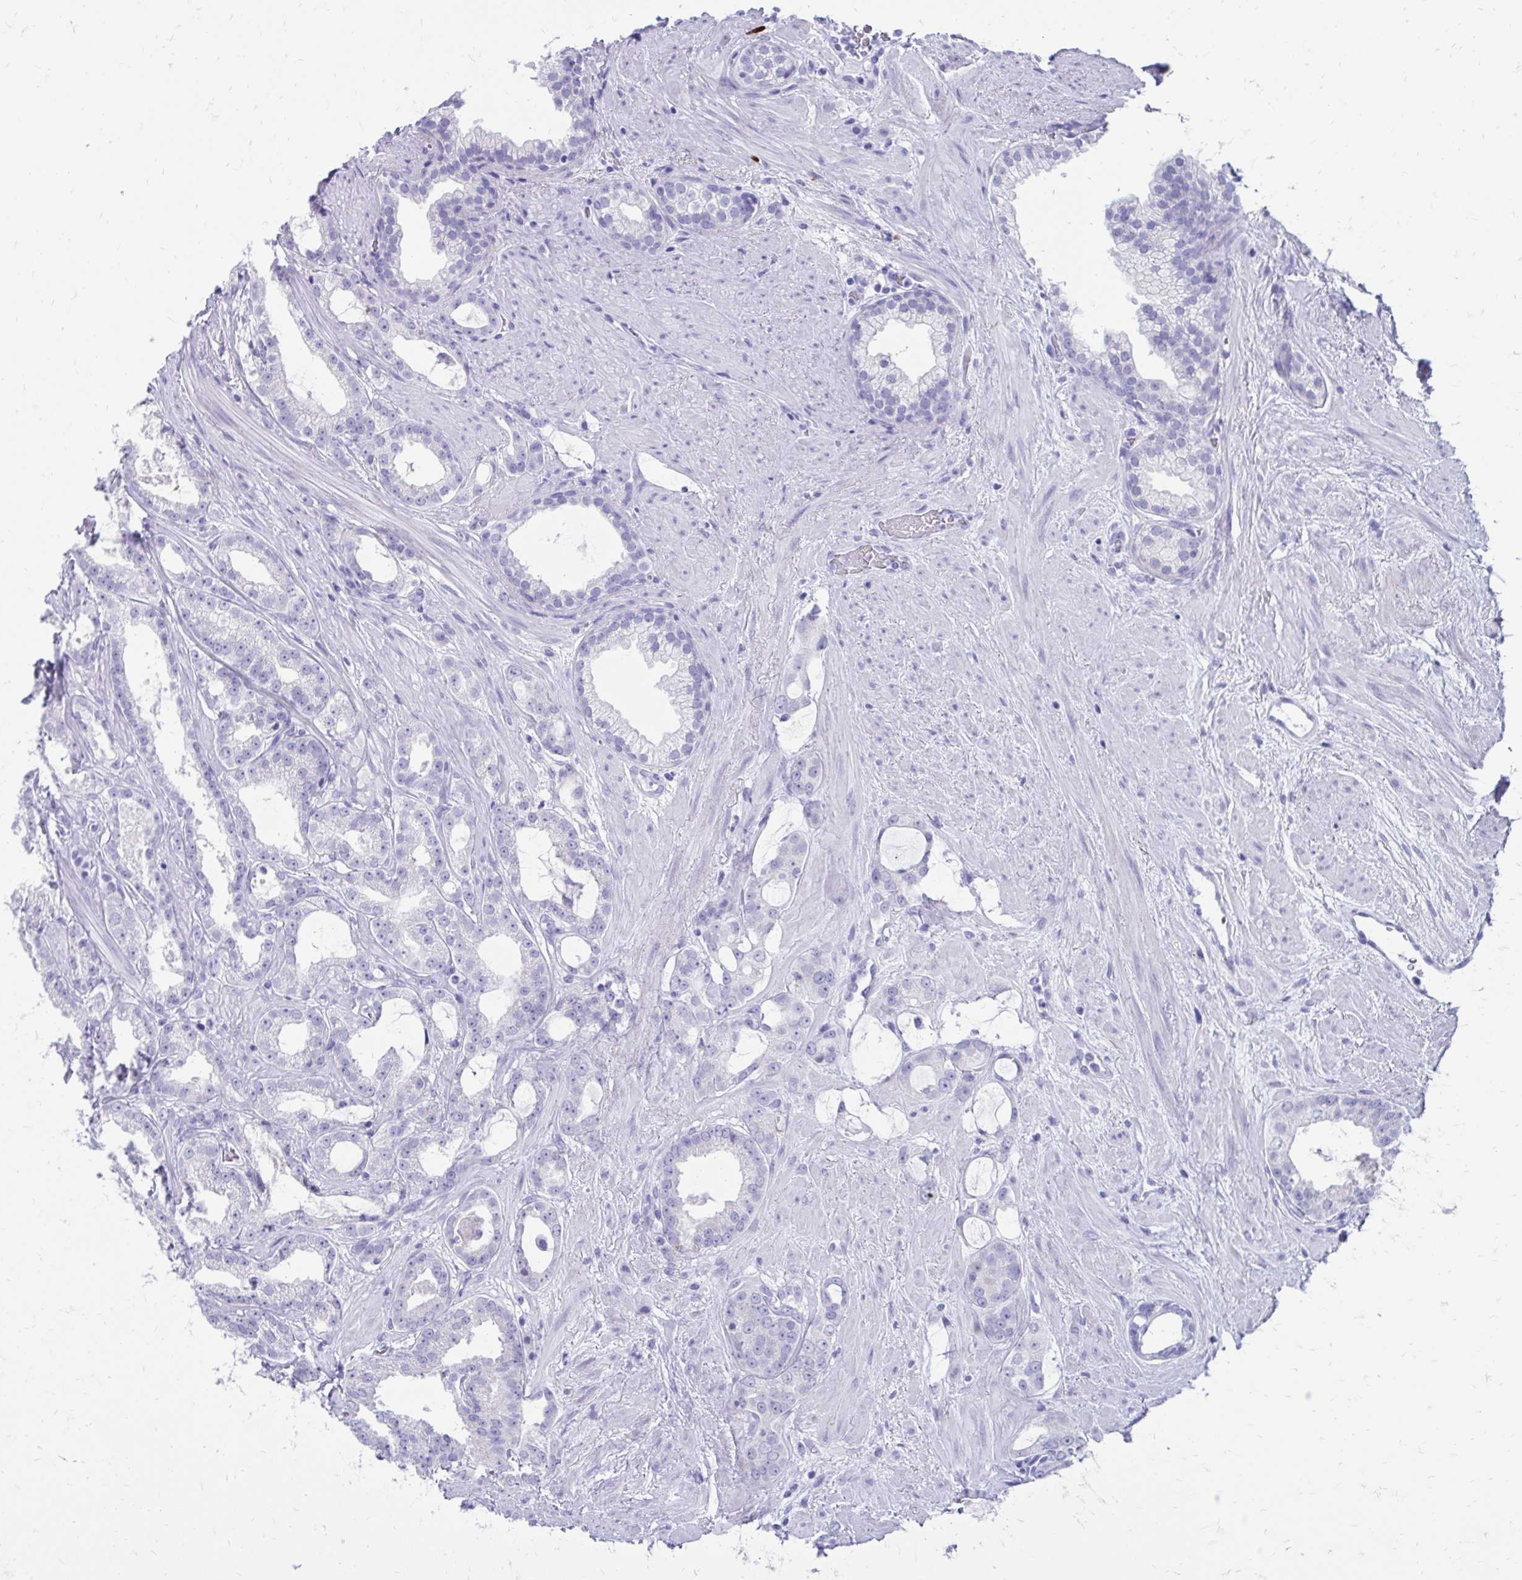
{"staining": {"intensity": "negative", "quantity": "none", "location": "none"}, "tissue": "prostate cancer", "cell_type": "Tumor cells", "image_type": "cancer", "snomed": [{"axis": "morphology", "description": "Adenocarcinoma, High grade"}, {"axis": "topography", "description": "Prostate"}], "caption": "A photomicrograph of human prostate cancer is negative for staining in tumor cells. (DAB immunohistochemistry (IHC), high magnification).", "gene": "SATL1", "patient": {"sex": "male", "age": 65}}